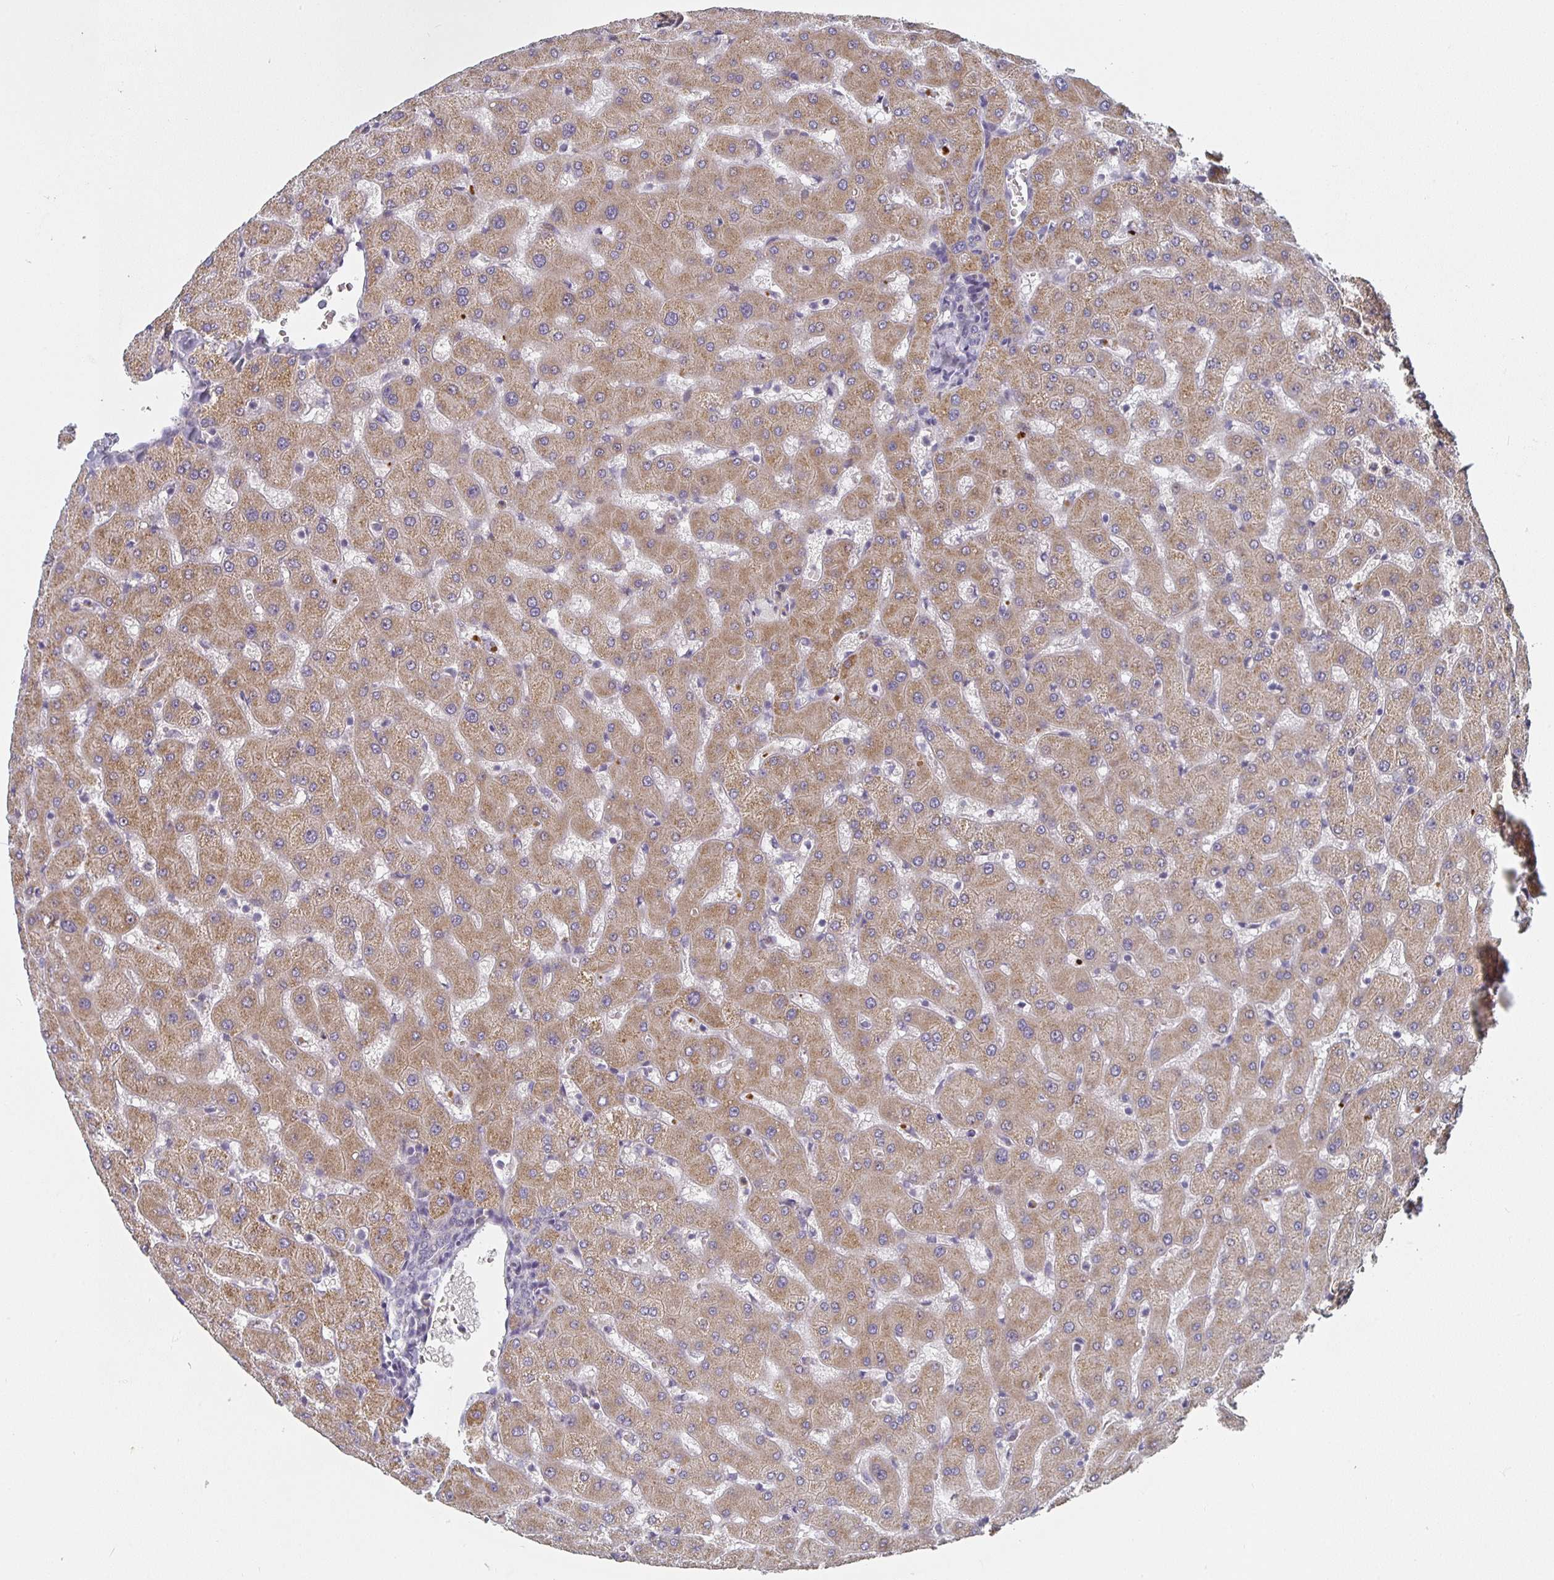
{"staining": {"intensity": "negative", "quantity": "none", "location": "none"}, "tissue": "liver", "cell_type": "Cholangiocytes", "image_type": "normal", "snomed": [{"axis": "morphology", "description": "Normal tissue, NOS"}, {"axis": "topography", "description": "Liver"}], "caption": "Human liver stained for a protein using immunohistochemistry displays no staining in cholangiocytes.", "gene": "CTHRC1", "patient": {"sex": "female", "age": 63}}